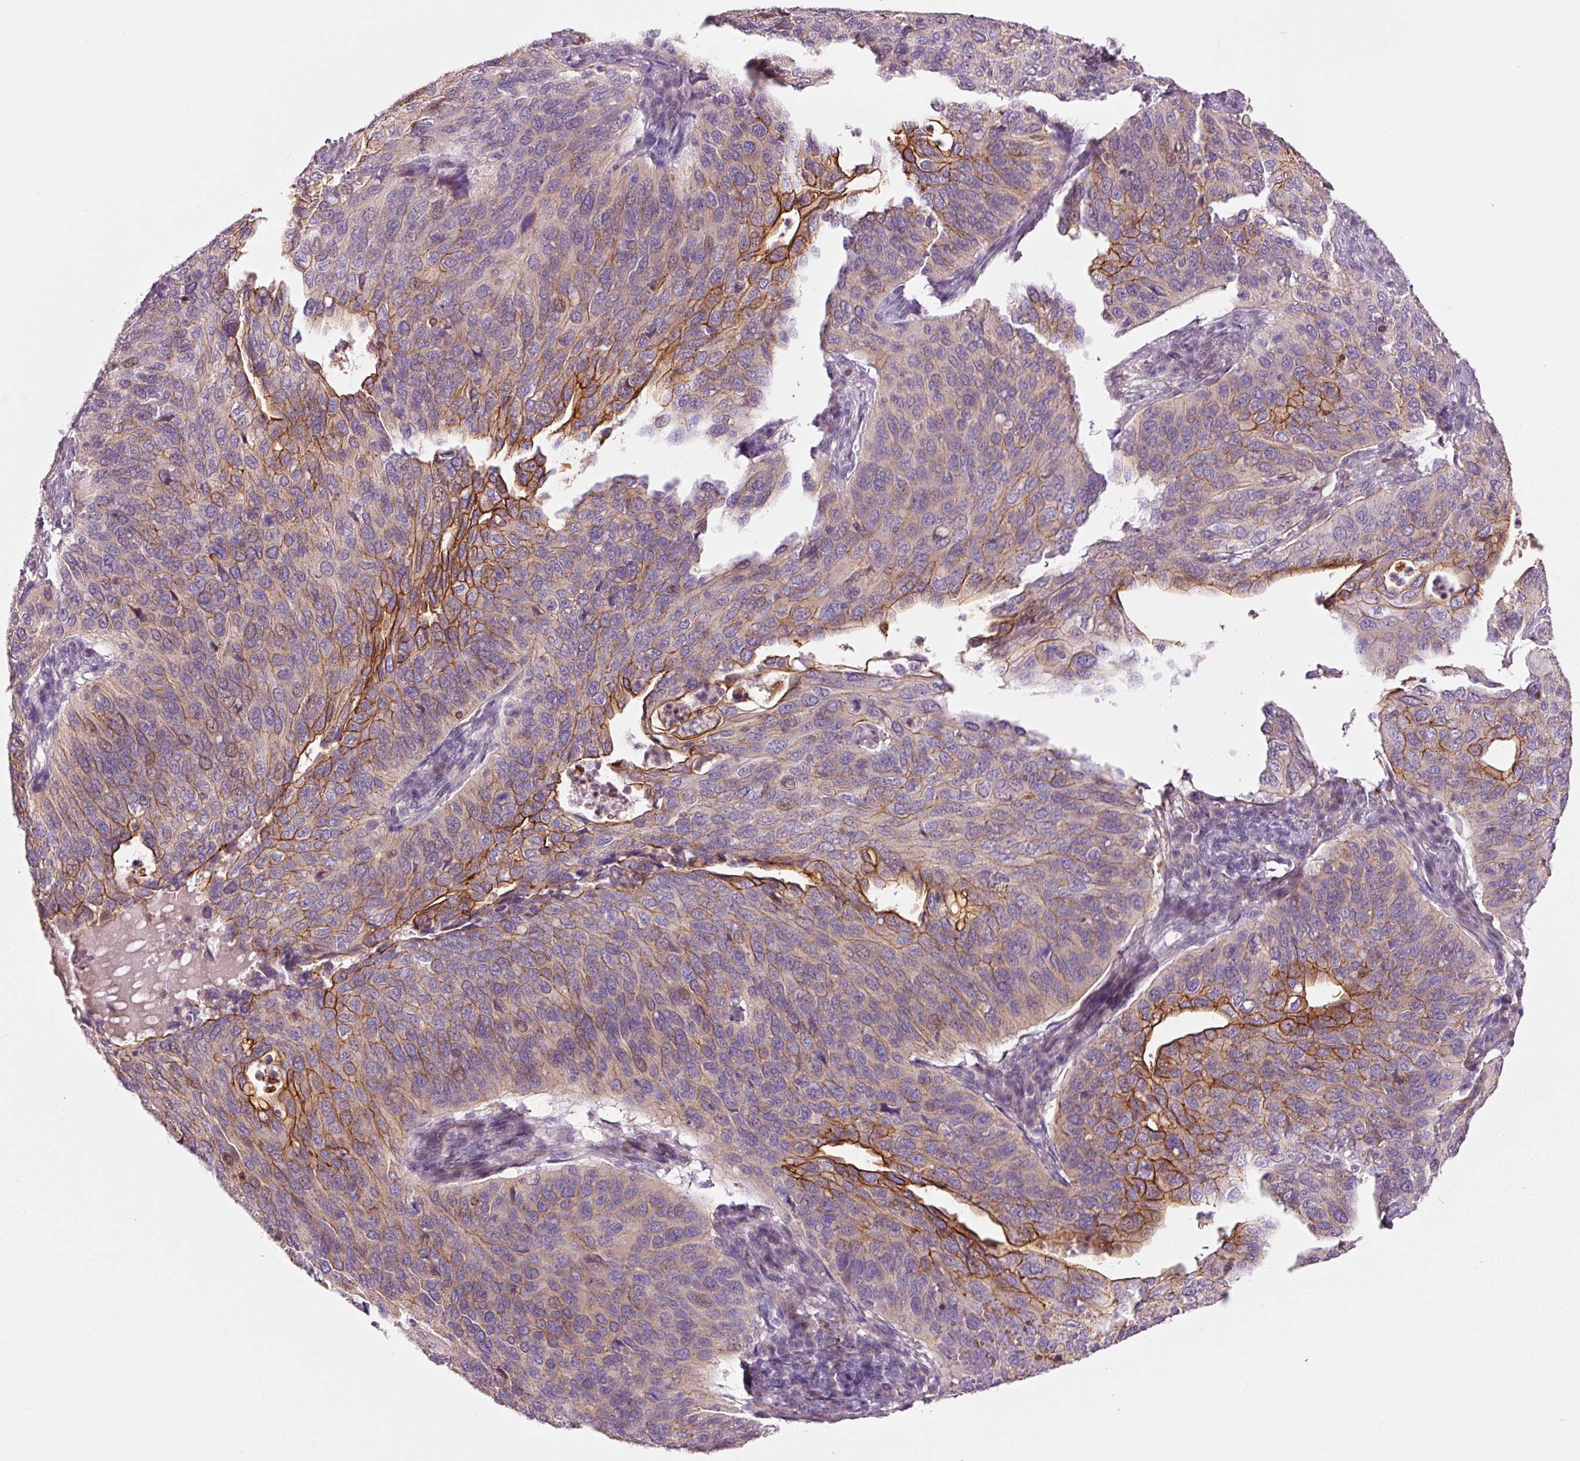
{"staining": {"intensity": "moderate", "quantity": "25%-75%", "location": "cytoplasmic/membranous"}, "tissue": "cervical cancer", "cell_type": "Tumor cells", "image_type": "cancer", "snomed": [{"axis": "morphology", "description": "Squamous cell carcinoma, NOS"}, {"axis": "topography", "description": "Cervix"}], "caption": "Tumor cells show medium levels of moderate cytoplasmic/membranous staining in about 25%-75% of cells in human cervical cancer.", "gene": "DAPP1", "patient": {"sex": "female", "age": 36}}